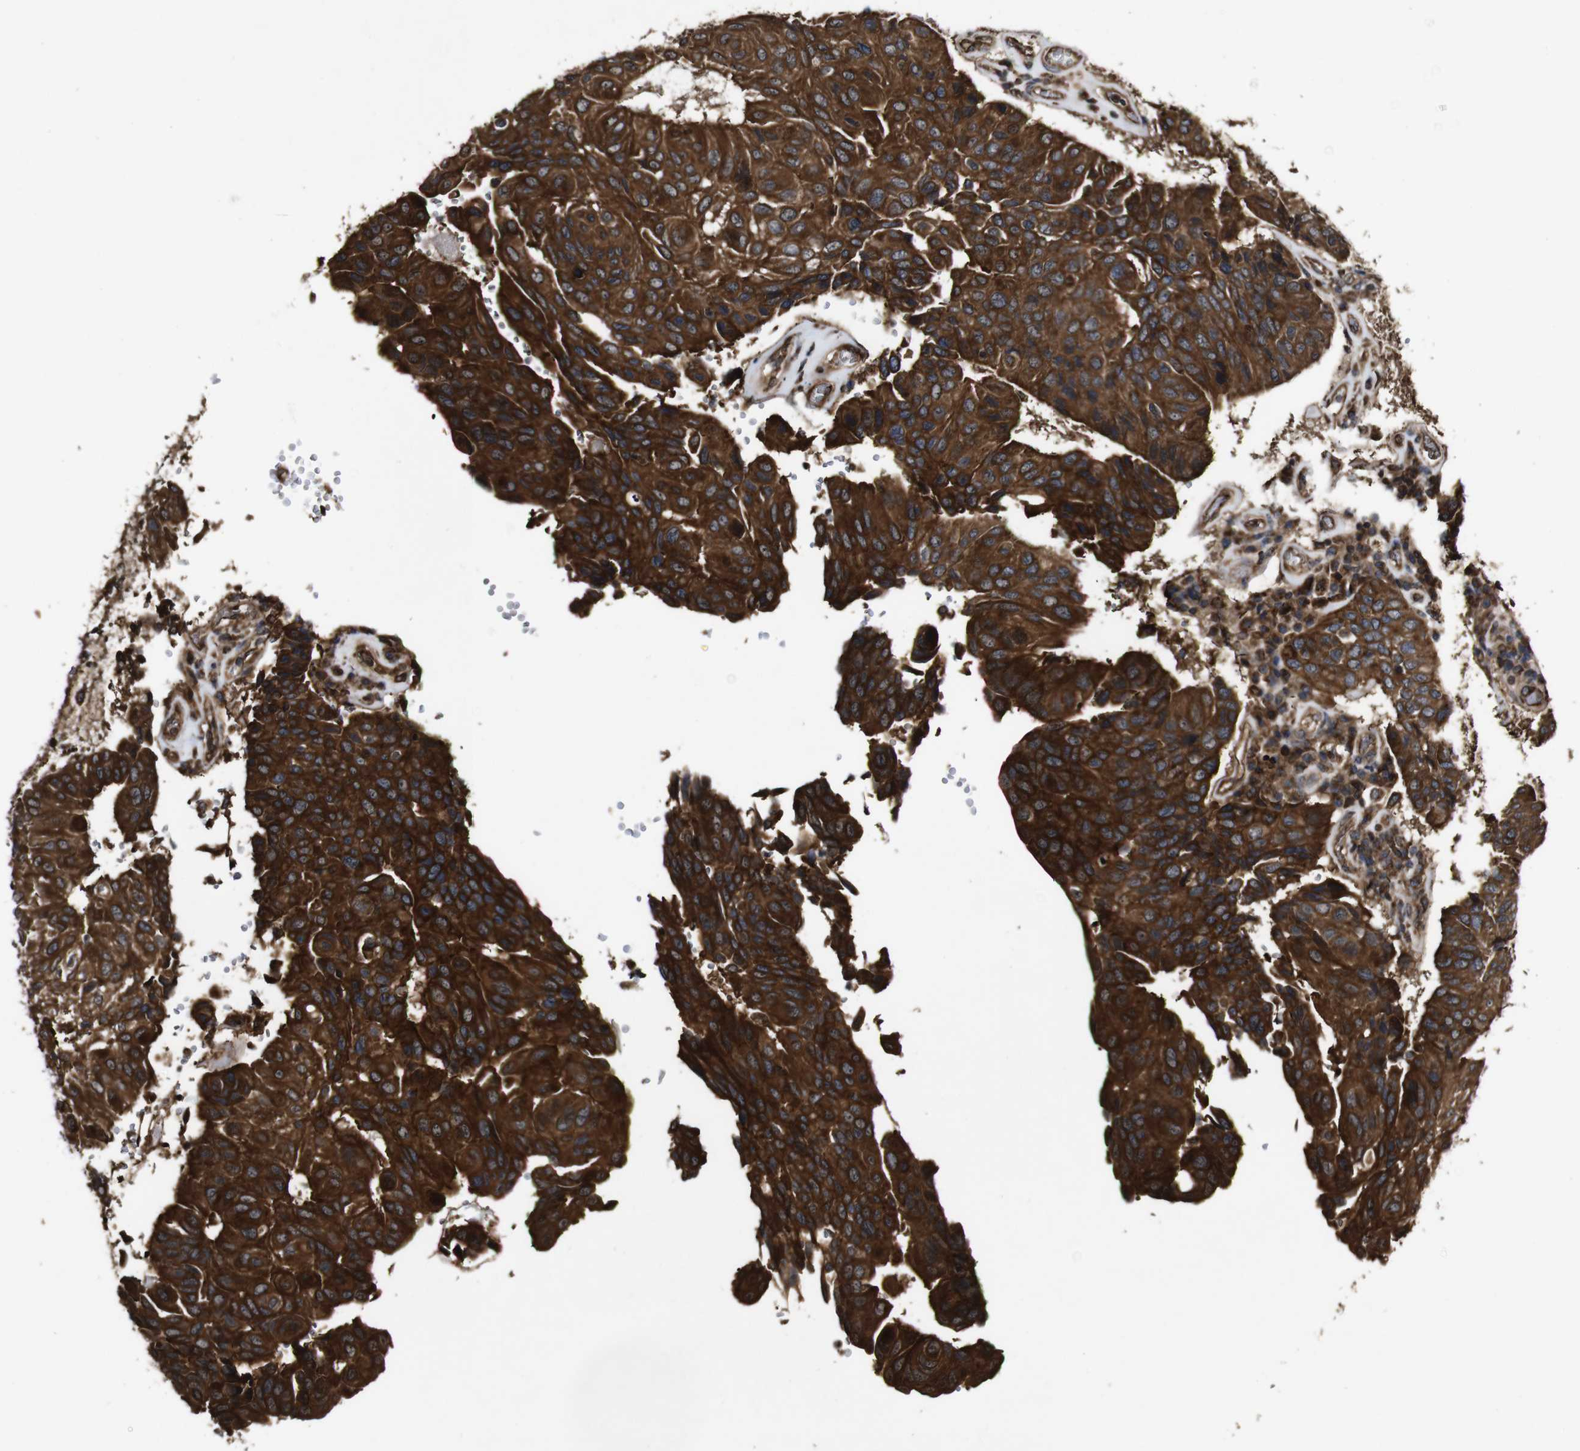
{"staining": {"intensity": "strong", "quantity": ">75%", "location": "cytoplasmic/membranous"}, "tissue": "urothelial cancer", "cell_type": "Tumor cells", "image_type": "cancer", "snomed": [{"axis": "morphology", "description": "Urothelial carcinoma, High grade"}, {"axis": "topography", "description": "Urinary bladder"}], "caption": "This is an image of IHC staining of urothelial cancer, which shows strong positivity in the cytoplasmic/membranous of tumor cells.", "gene": "BTN3A3", "patient": {"sex": "male", "age": 66}}